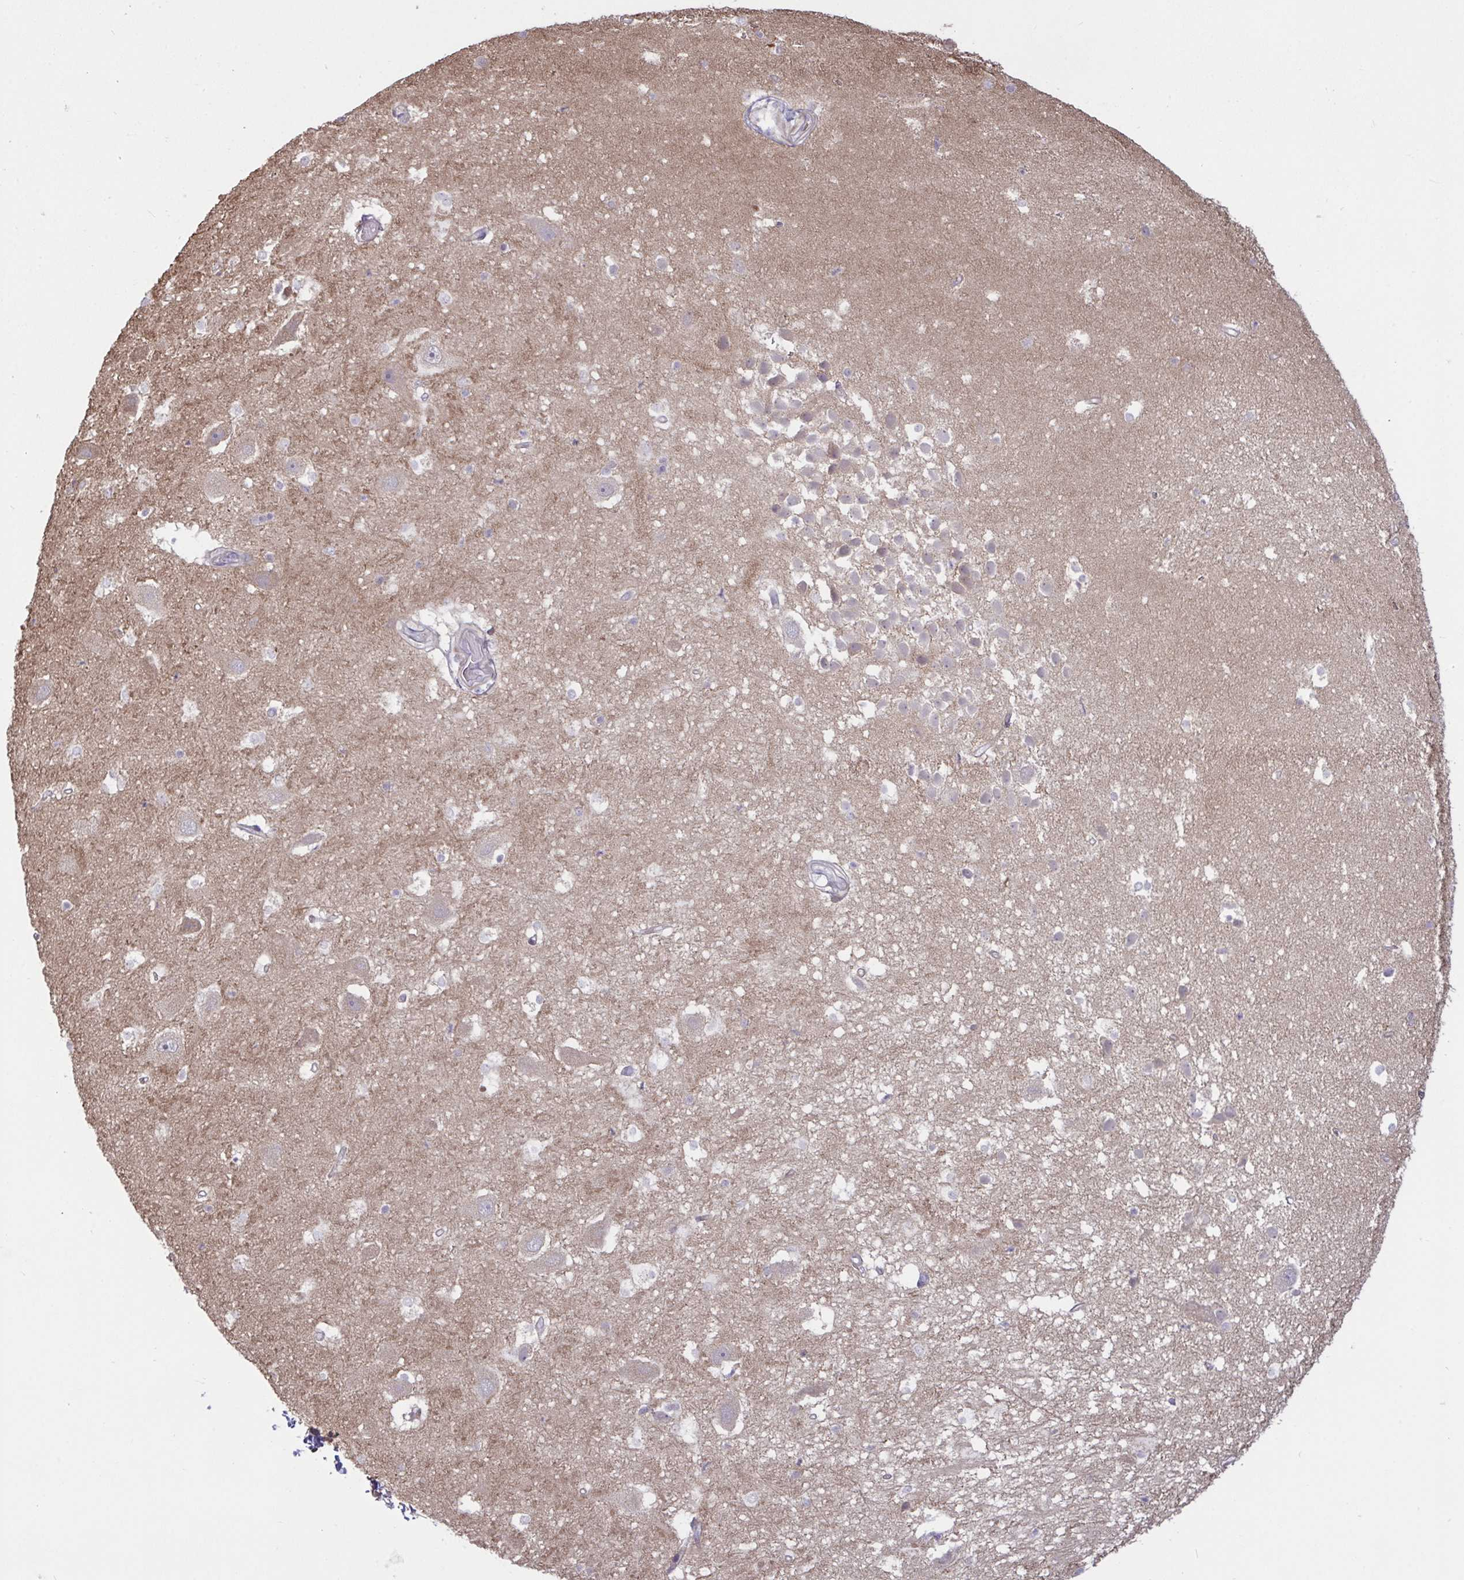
{"staining": {"intensity": "negative", "quantity": "none", "location": "none"}, "tissue": "hippocampus", "cell_type": "Glial cells", "image_type": "normal", "snomed": [{"axis": "morphology", "description": "Normal tissue, NOS"}, {"axis": "topography", "description": "Hippocampus"}], "caption": "This is an immunohistochemistry photomicrograph of unremarkable human hippocampus. There is no expression in glial cells.", "gene": "IL1R1", "patient": {"sex": "male", "age": 26}}